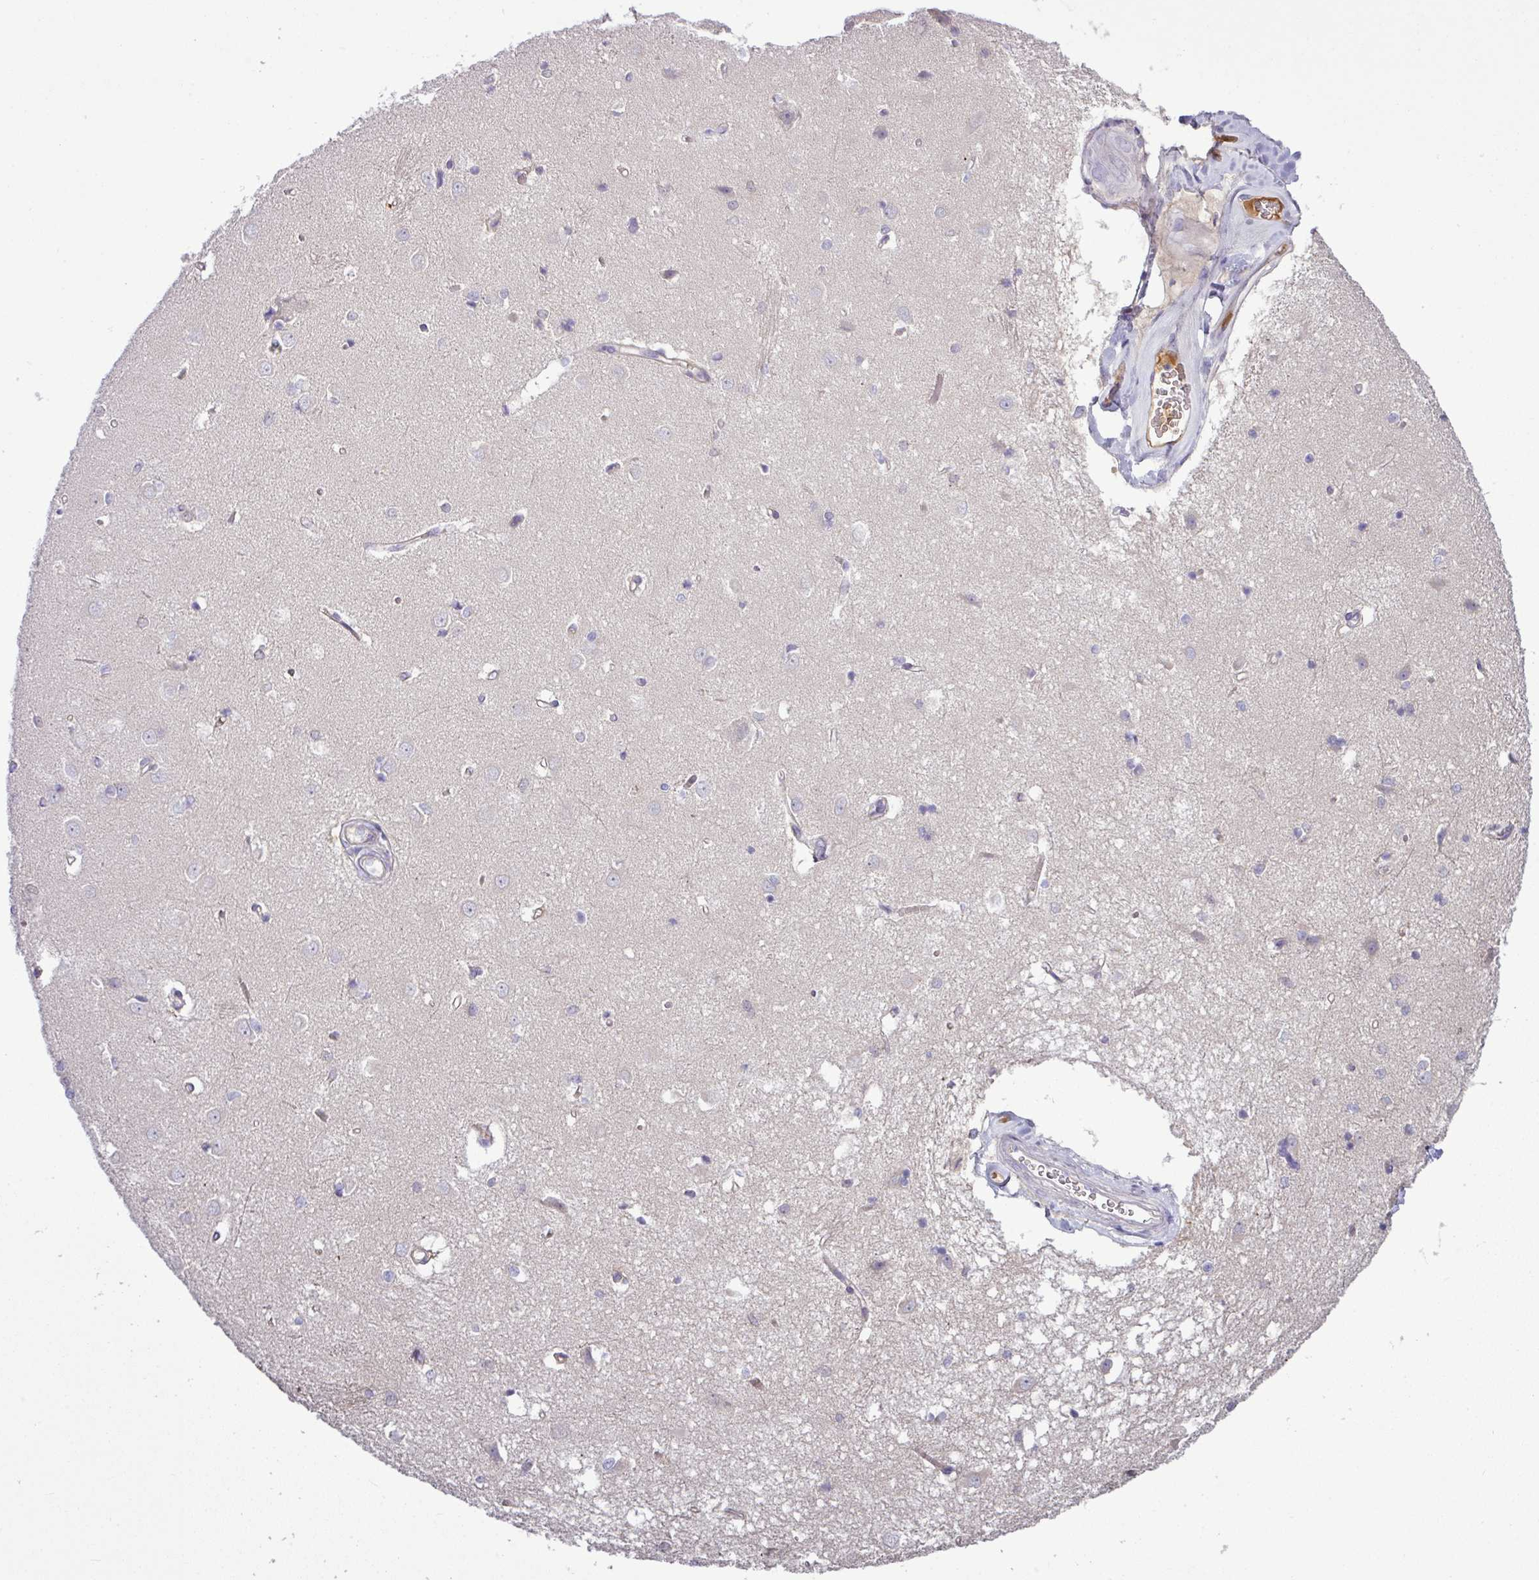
{"staining": {"intensity": "negative", "quantity": "none", "location": "none"}, "tissue": "caudate", "cell_type": "Glial cells", "image_type": "normal", "snomed": [{"axis": "morphology", "description": "Normal tissue, NOS"}, {"axis": "topography", "description": "Lateral ventricle wall"}], "caption": "Glial cells show no significant positivity in unremarkable caudate. (IHC, brightfield microscopy, high magnification).", "gene": "STAT5A", "patient": {"sex": "male", "age": 37}}